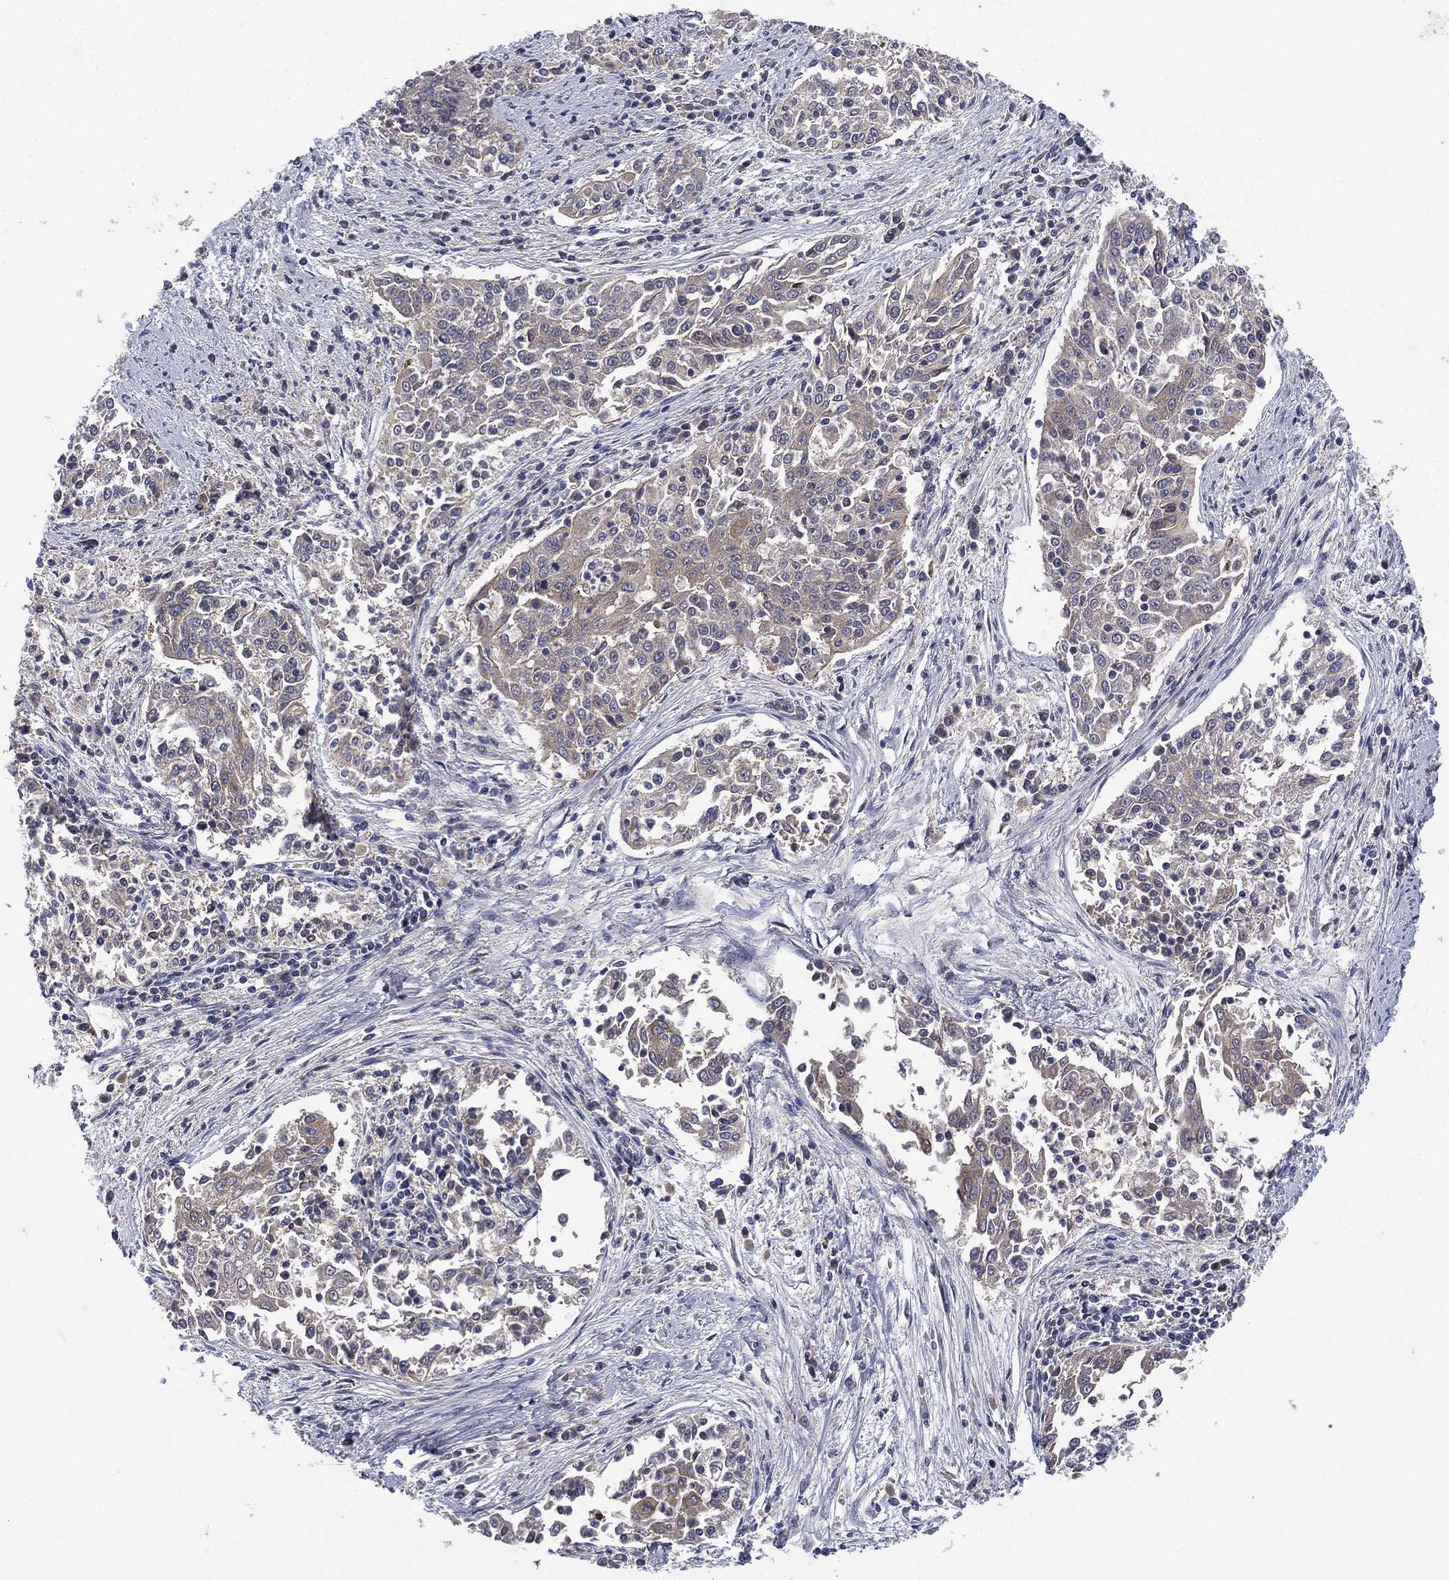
{"staining": {"intensity": "negative", "quantity": "none", "location": "none"}, "tissue": "cervical cancer", "cell_type": "Tumor cells", "image_type": "cancer", "snomed": [{"axis": "morphology", "description": "Squamous cell carcinoma, NOS"}, {"axis": "topography", "description": "Cervix"}], "caption": "High magnification brightfield microscopy of cervical squamous cell carcinoma stained with DAB (3,3'-diaminobenzidine) (brown) and counterstained with hematoxylin (blue): tumor cells show no significant positivity.", "gene": "MPP7", "patient": {"sex": "female", "age": 41}}